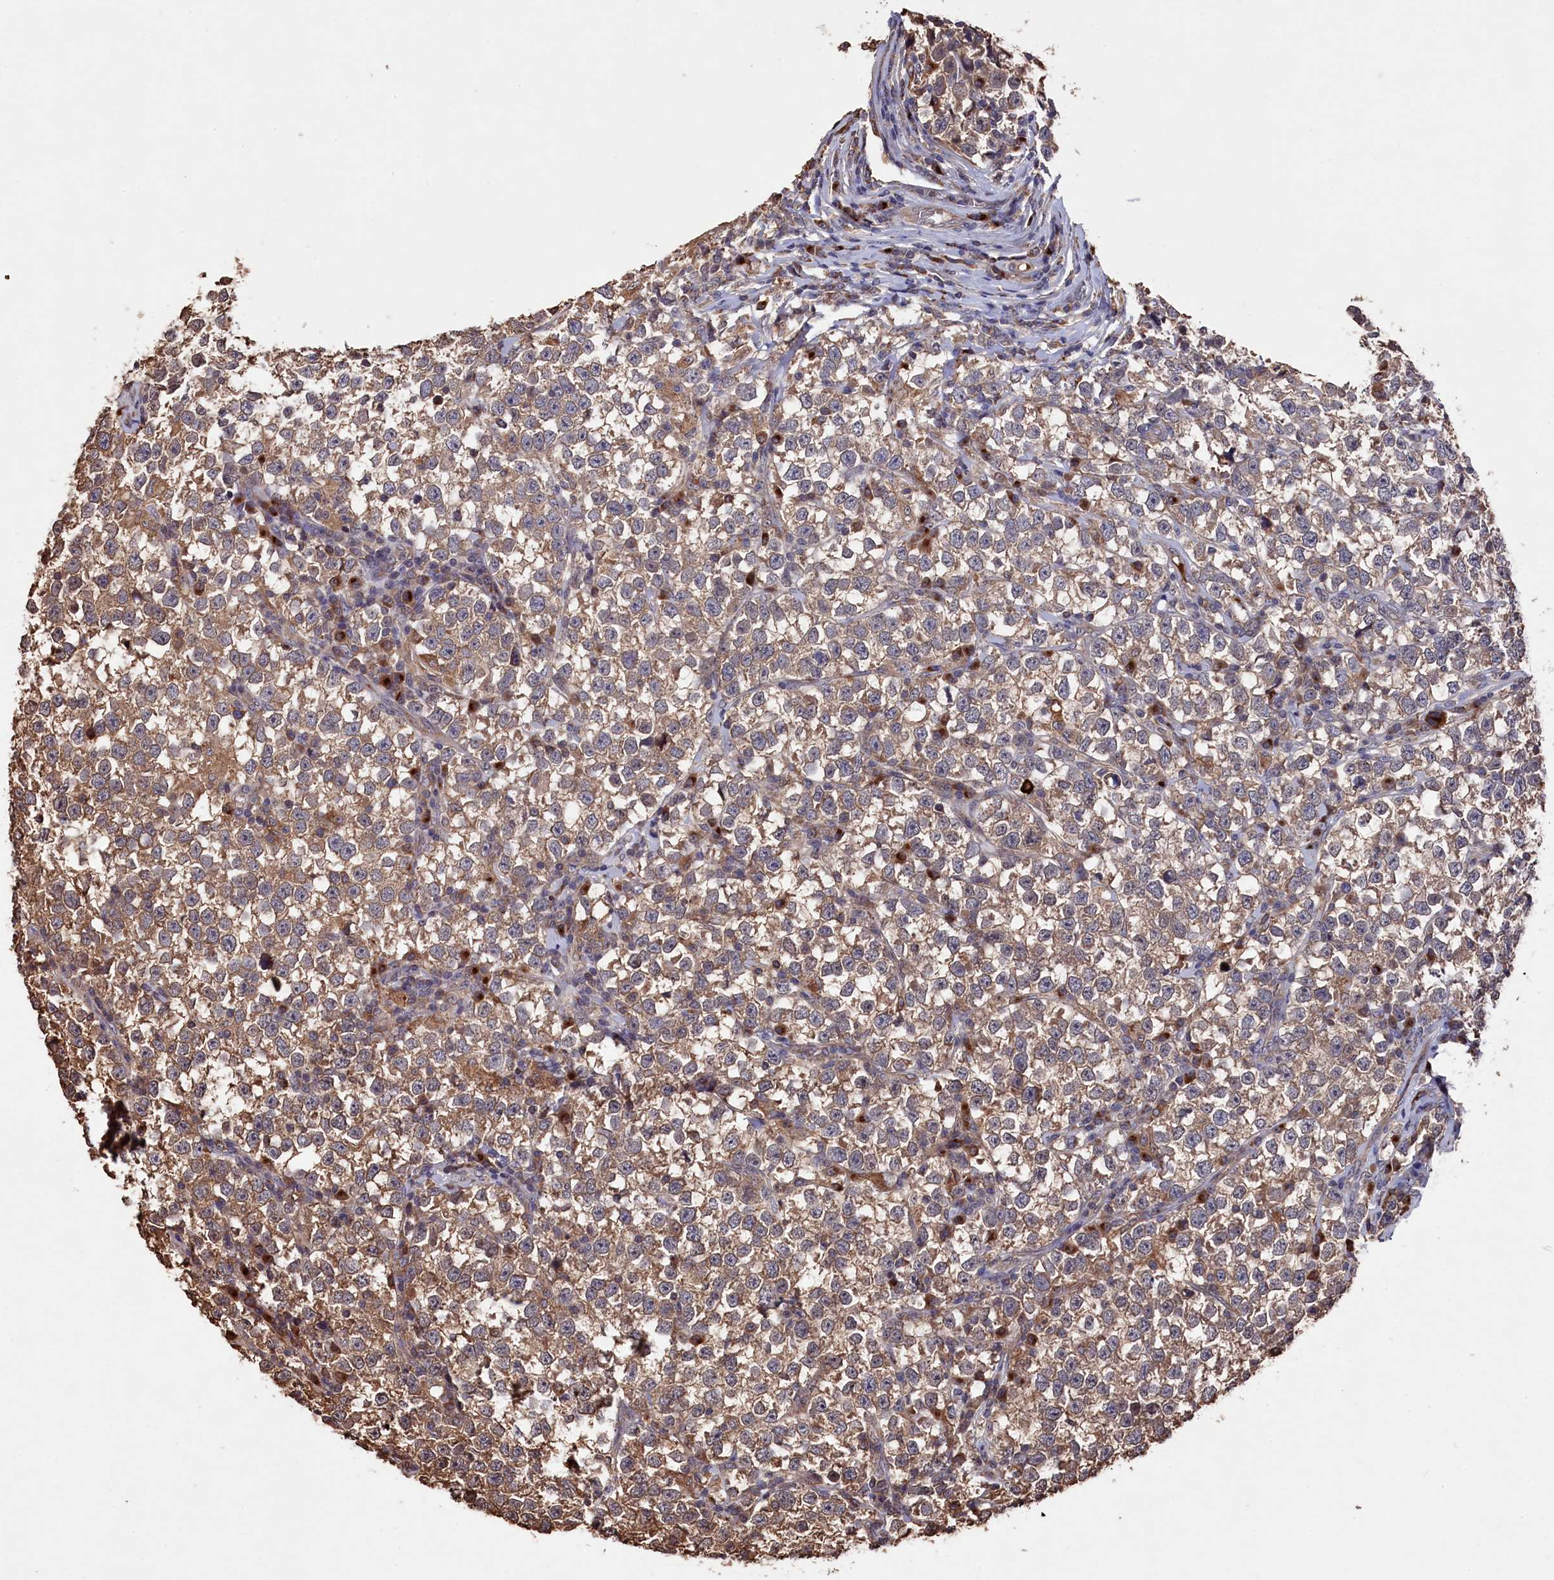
{"staining": {"intensity": "weak", "quantity": ">75%", "location": "cytoplasmic/membranous"}, "tissue": "testis cancer", "cell_type": "Tumor cells", "image_type": "cancer", "snomed": [{"axis": "morphology", "description": "Normal tissue, NOS"}, {"axis": "morphology", "description": "Seminoma, NOS"}, {"axis": "topography", "description": "Testis"}], "caption": "A brown stain labels weak cytoplasmic/membranous positivity of a protein in human testis seminoma tumor cells. (Brightfield microscopy of DAB IHC at high magnification).", "gene": "NAA60", "patient": {"sex": "male", "age": 43}}